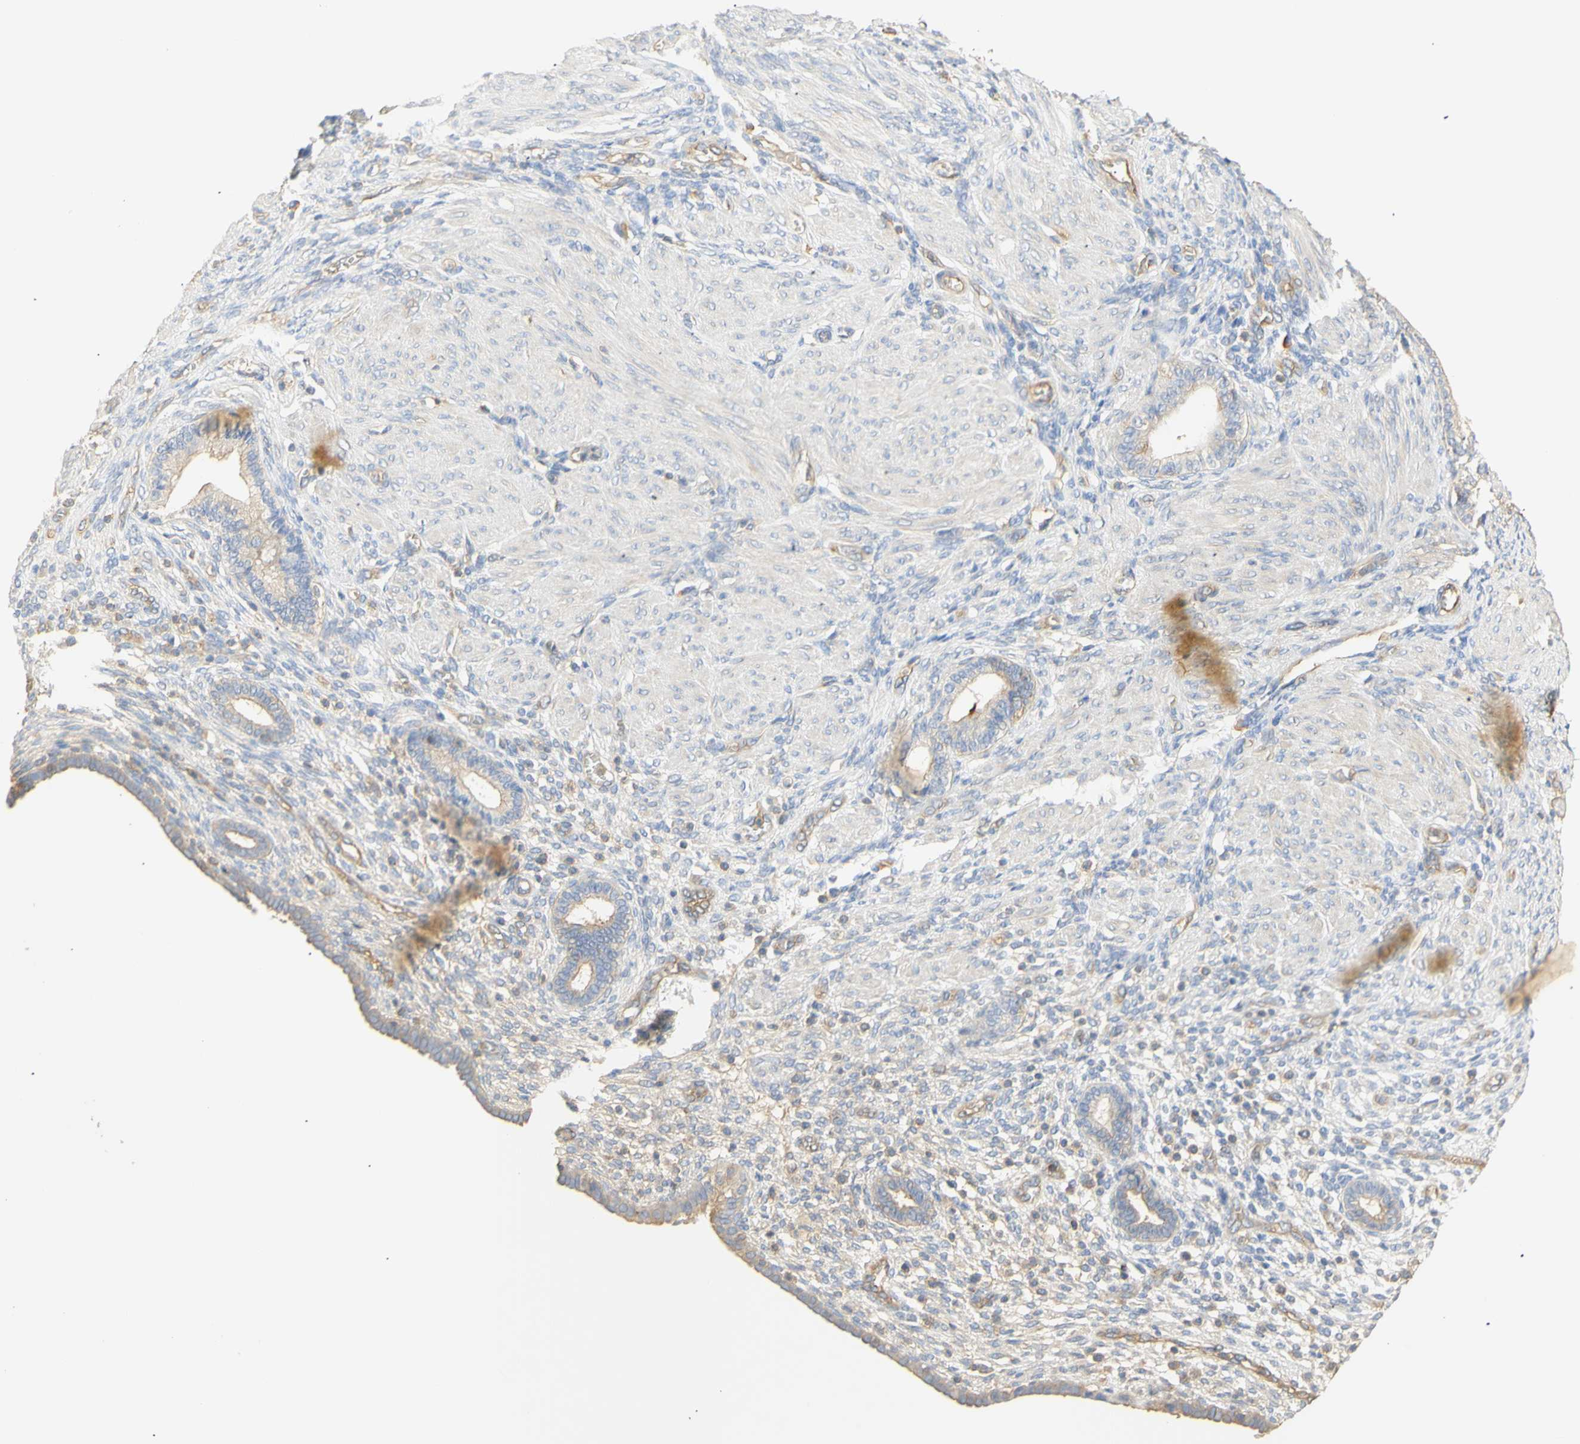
{"staining": {"intensity": "negative", "quantity": "none", "location": "none"}, "tissue": "endometrium", "cell_type": "Cells in endometrial stroma", "image_type": "normal", "snomed": [{"axis": "morphology", "description": "Normal tissue, NOS"}, {"axis": "topography", "description": "Endometrium"}], "caption": "DAB immunohistochemical staining of unremarkable endometrium exhibits no significant positivity in cells in endometrial stroma. Brightfield microscopy of immunohistochemistry (IHC) stained with DAB (brown) and hematoxylin (blue), captured at high magnification.", "gene": "KCNE4", "patient": {"sex": "female", "age": 72}}